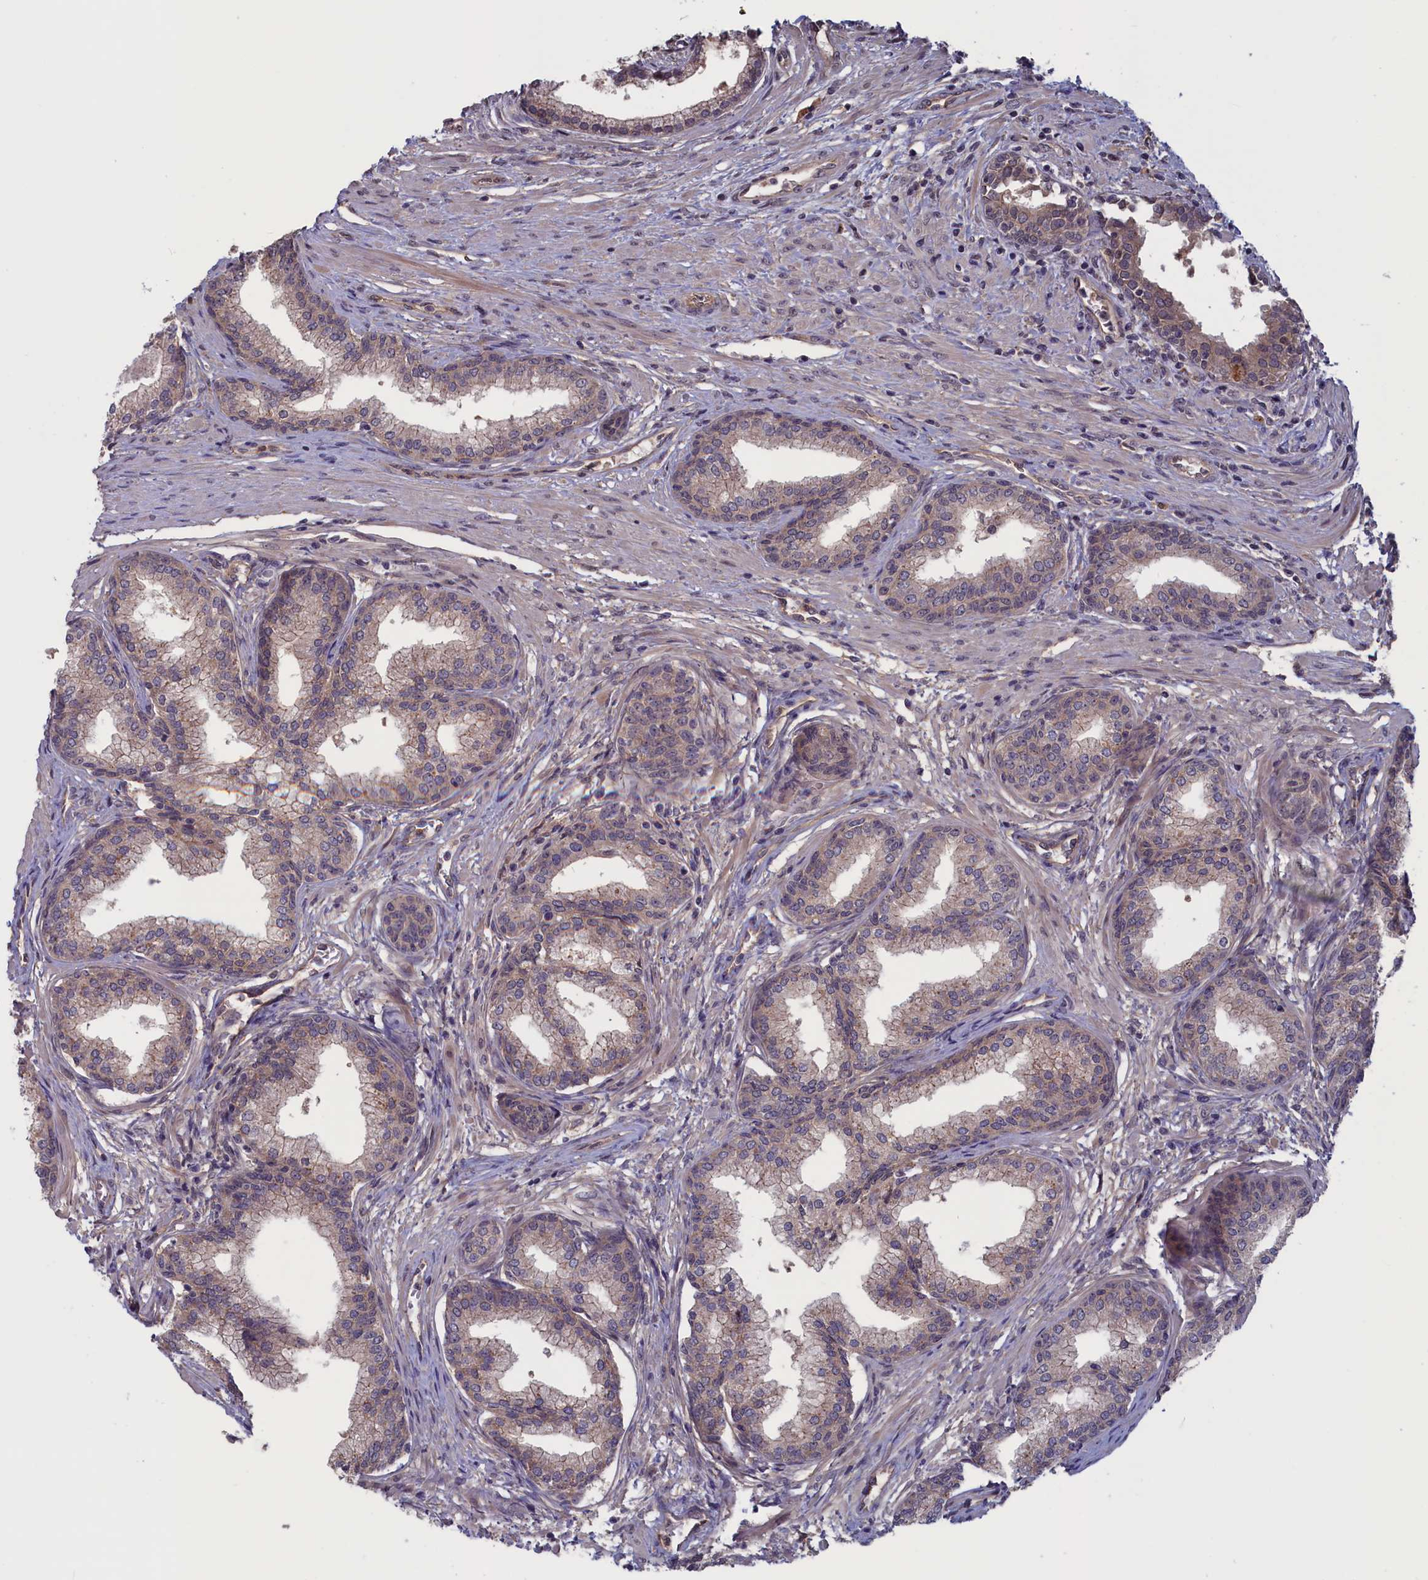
{"staining": {"intensity": "weak", "quantity": "<25%", "location": "cytoplasmic/membranous"}, "tissue": "prostate cancer", "cell_type": "Tumor cells", "image_type": "cancer", "snomed": [{"axis": "morphology", "description": "Adenocarcinoma, High grade"}, {"axis": "topography", "description": "Prostate"}], "caption": "DAB immunohistochemical staining of prostate cancer (adenocarcinoma (high-grade)) demonstrates no significant expression in tumor cells.", "gene": "PLP2", "patient": {"sex": "male", "age": 67}}